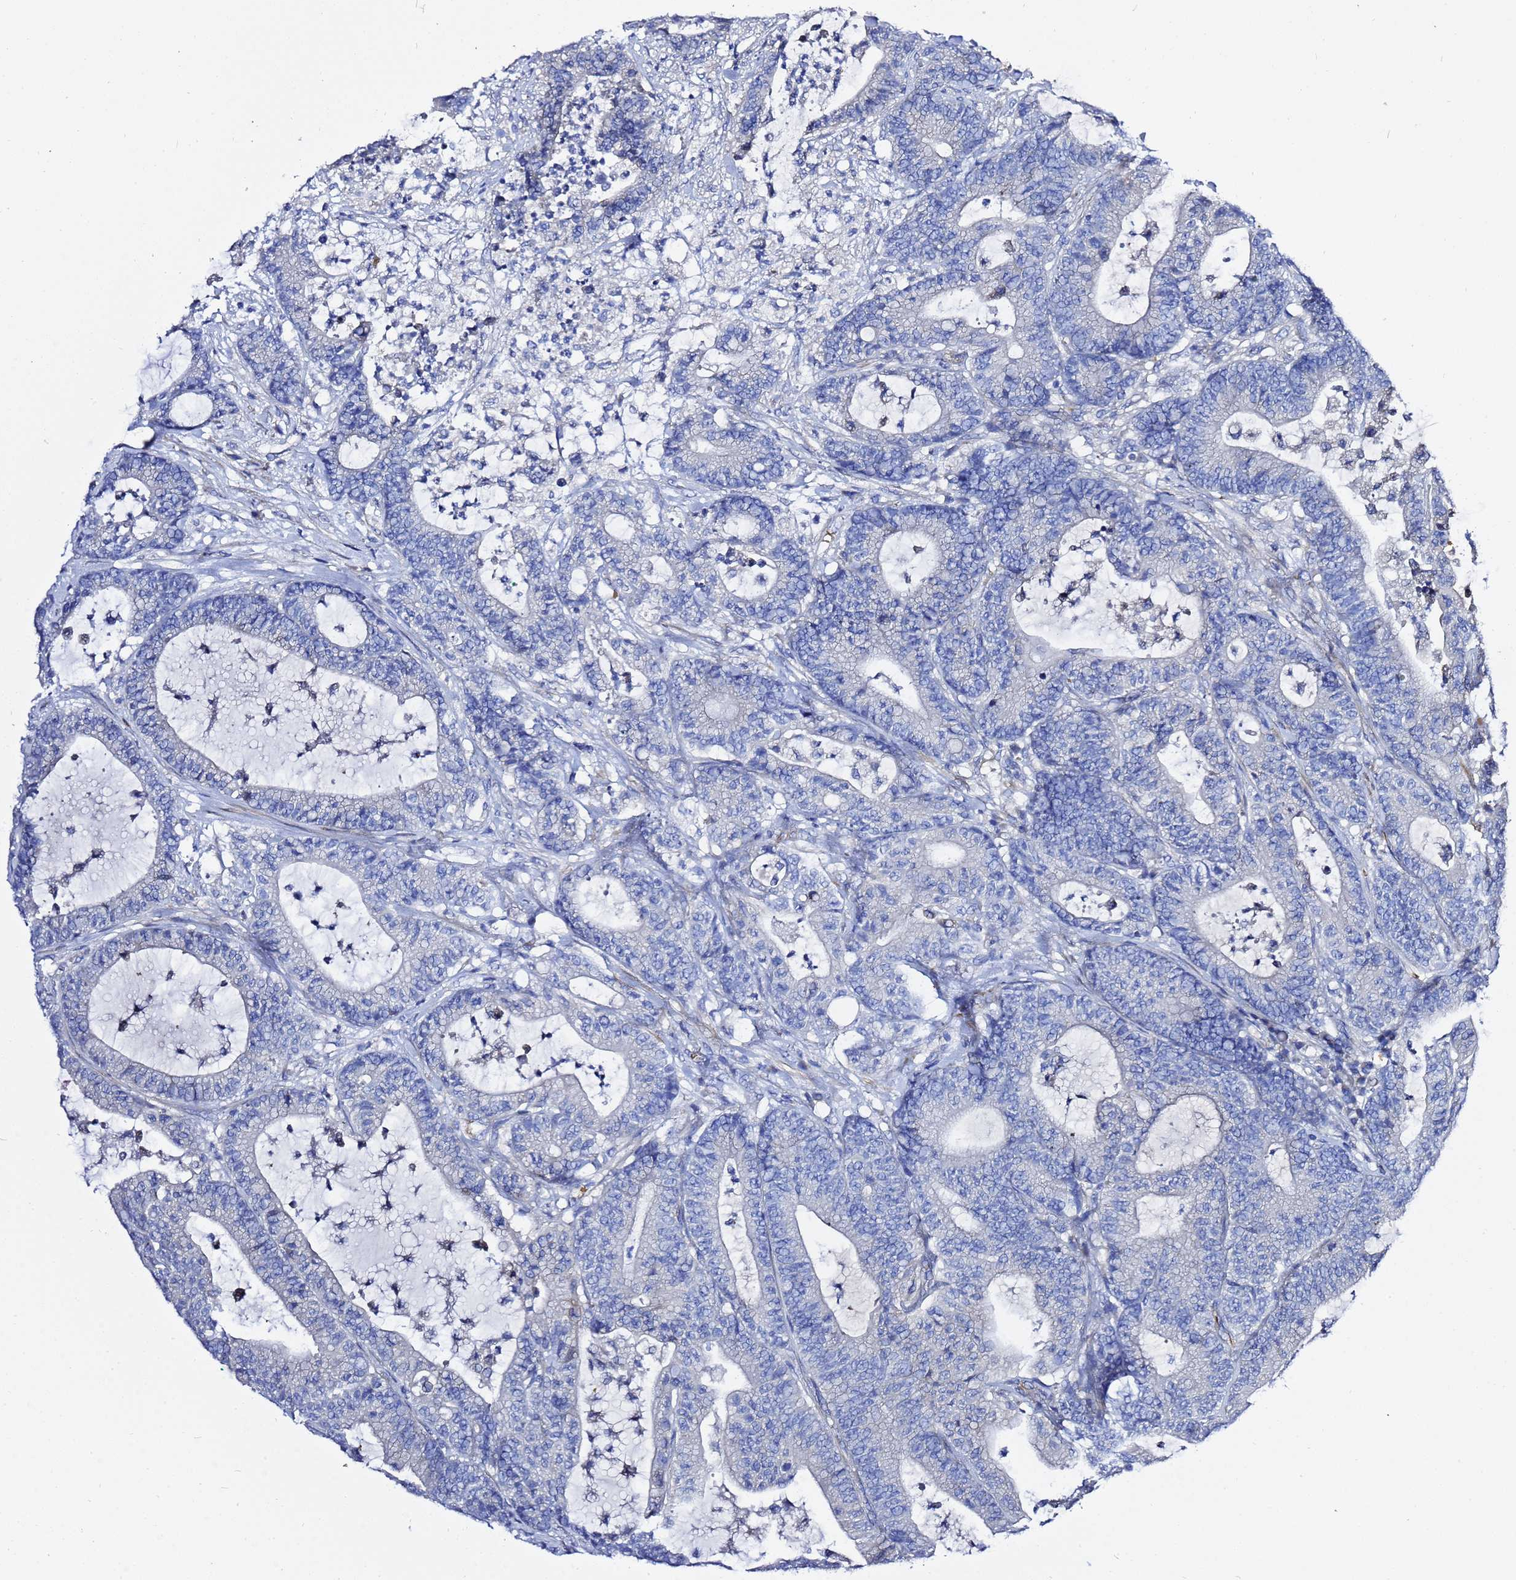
{"staining": {"intensity": "negative", "quantity": "none", "location": "none"}, "tissue": "colorectal cancer", "cell_type": "Tumor cells", "image_type": "cancer", "snomed": [{"axis": "morphology", "description": "Adenocarcinoma, NOS"}, {"axis": "topography", "description": "Colon"}], "caption": "This is an immunohistochemistry (IHC) image of colorectal cancer. There is no expression in tumor cells.", "gene": "USP18", "patient": {"sex": "female", "age": 84}}